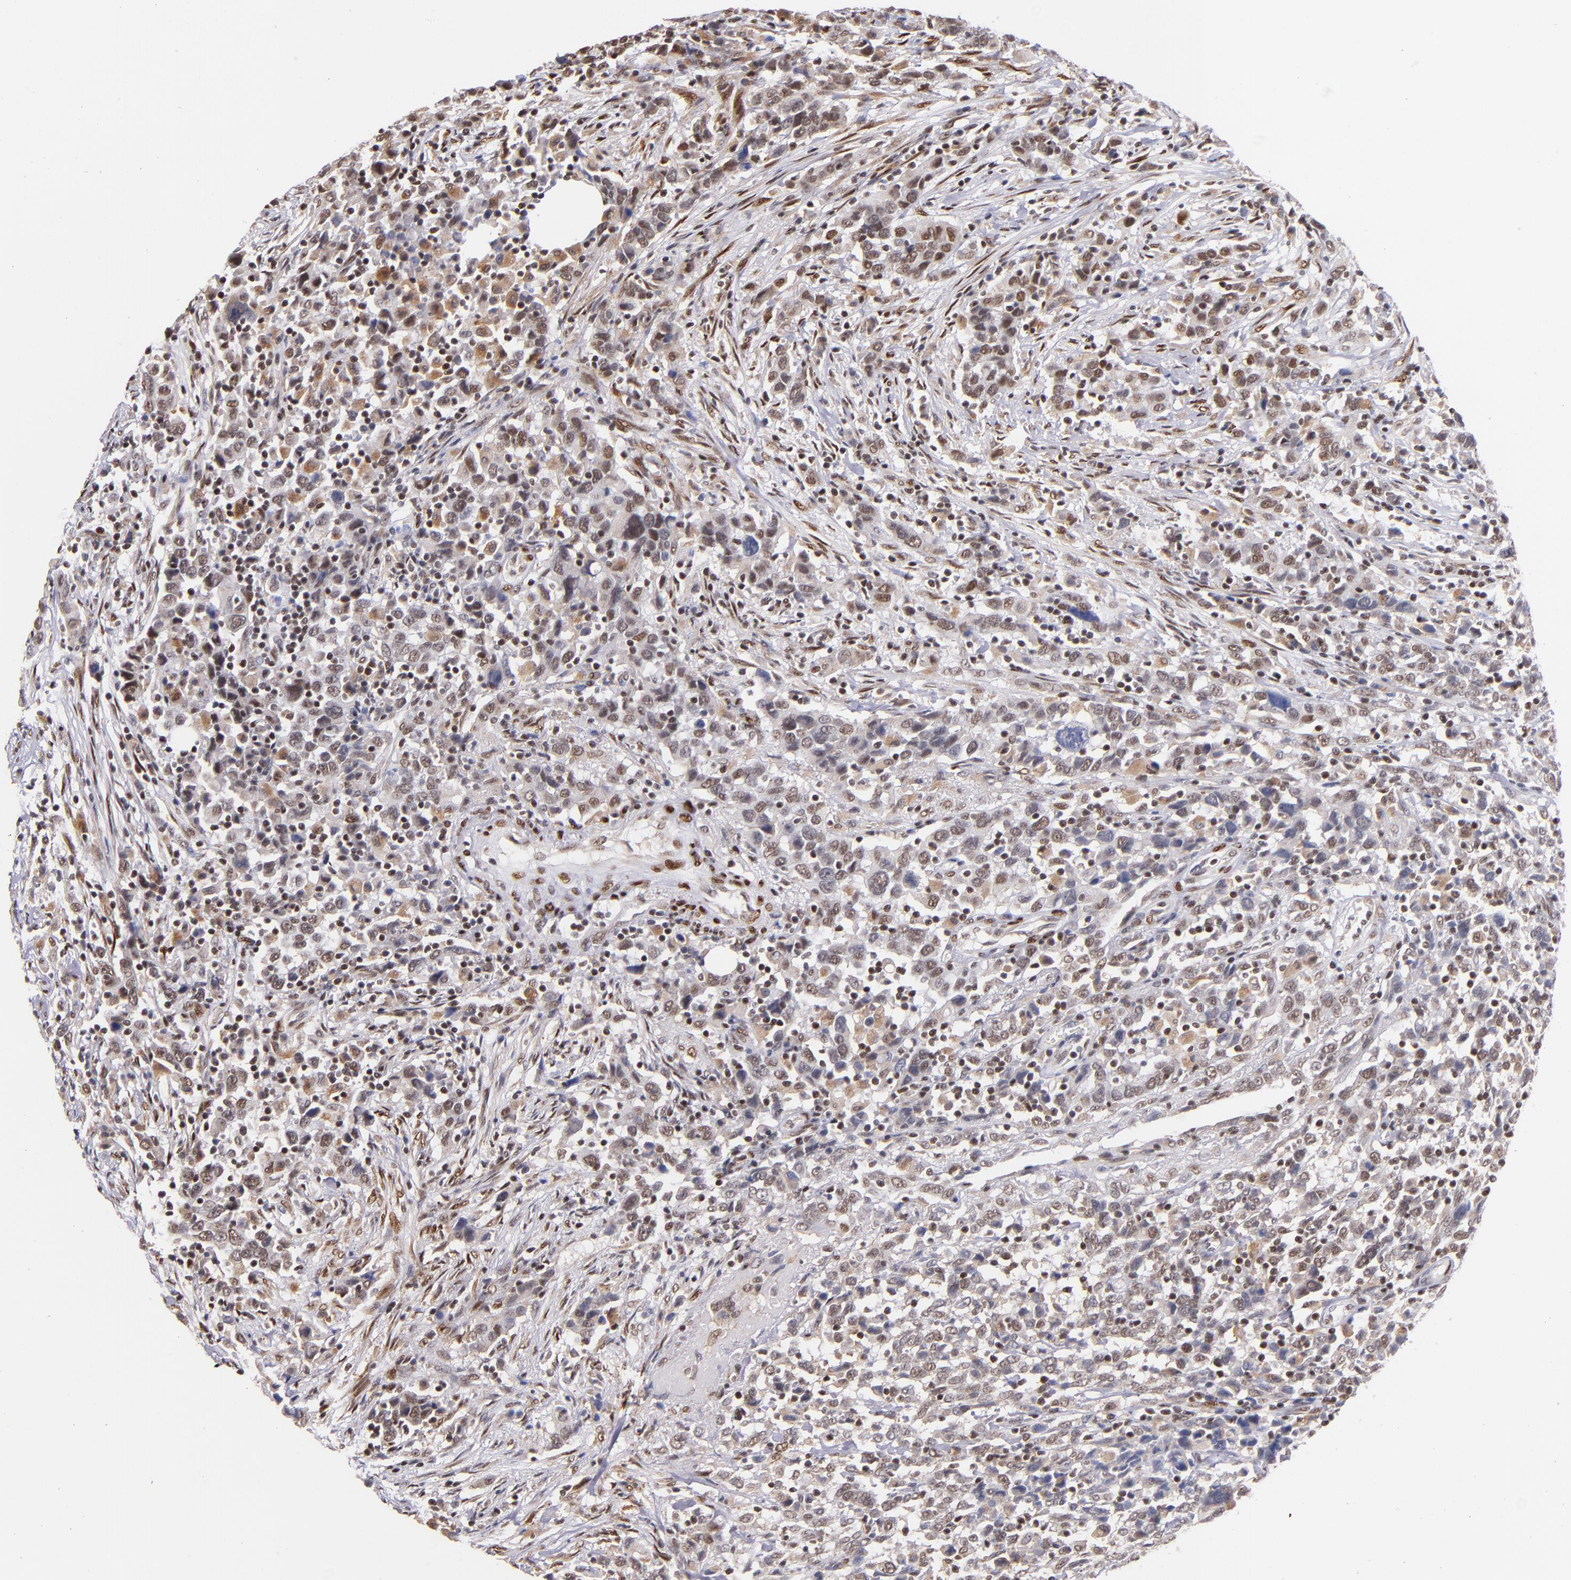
{"staining": {"intensity": "weak", "quantity": "<25%", "location": "nuclear"}, "tissue": "urothelial cancer", "cell_type": "Tumor cells", "image_type": "cancer", "snomed": [{"axis": "morphology", "description": "Urothelial carcinoma, High grade"}, {"axis": "topography", "description": "Urinary bladder"}], "caption": "Photomicrograph shows no protein positivity in tumor cells of urothelial carcinoma (high-grade) tissue.", "gene": "SRF", "patient": {"sex": "male", "age": 61}}